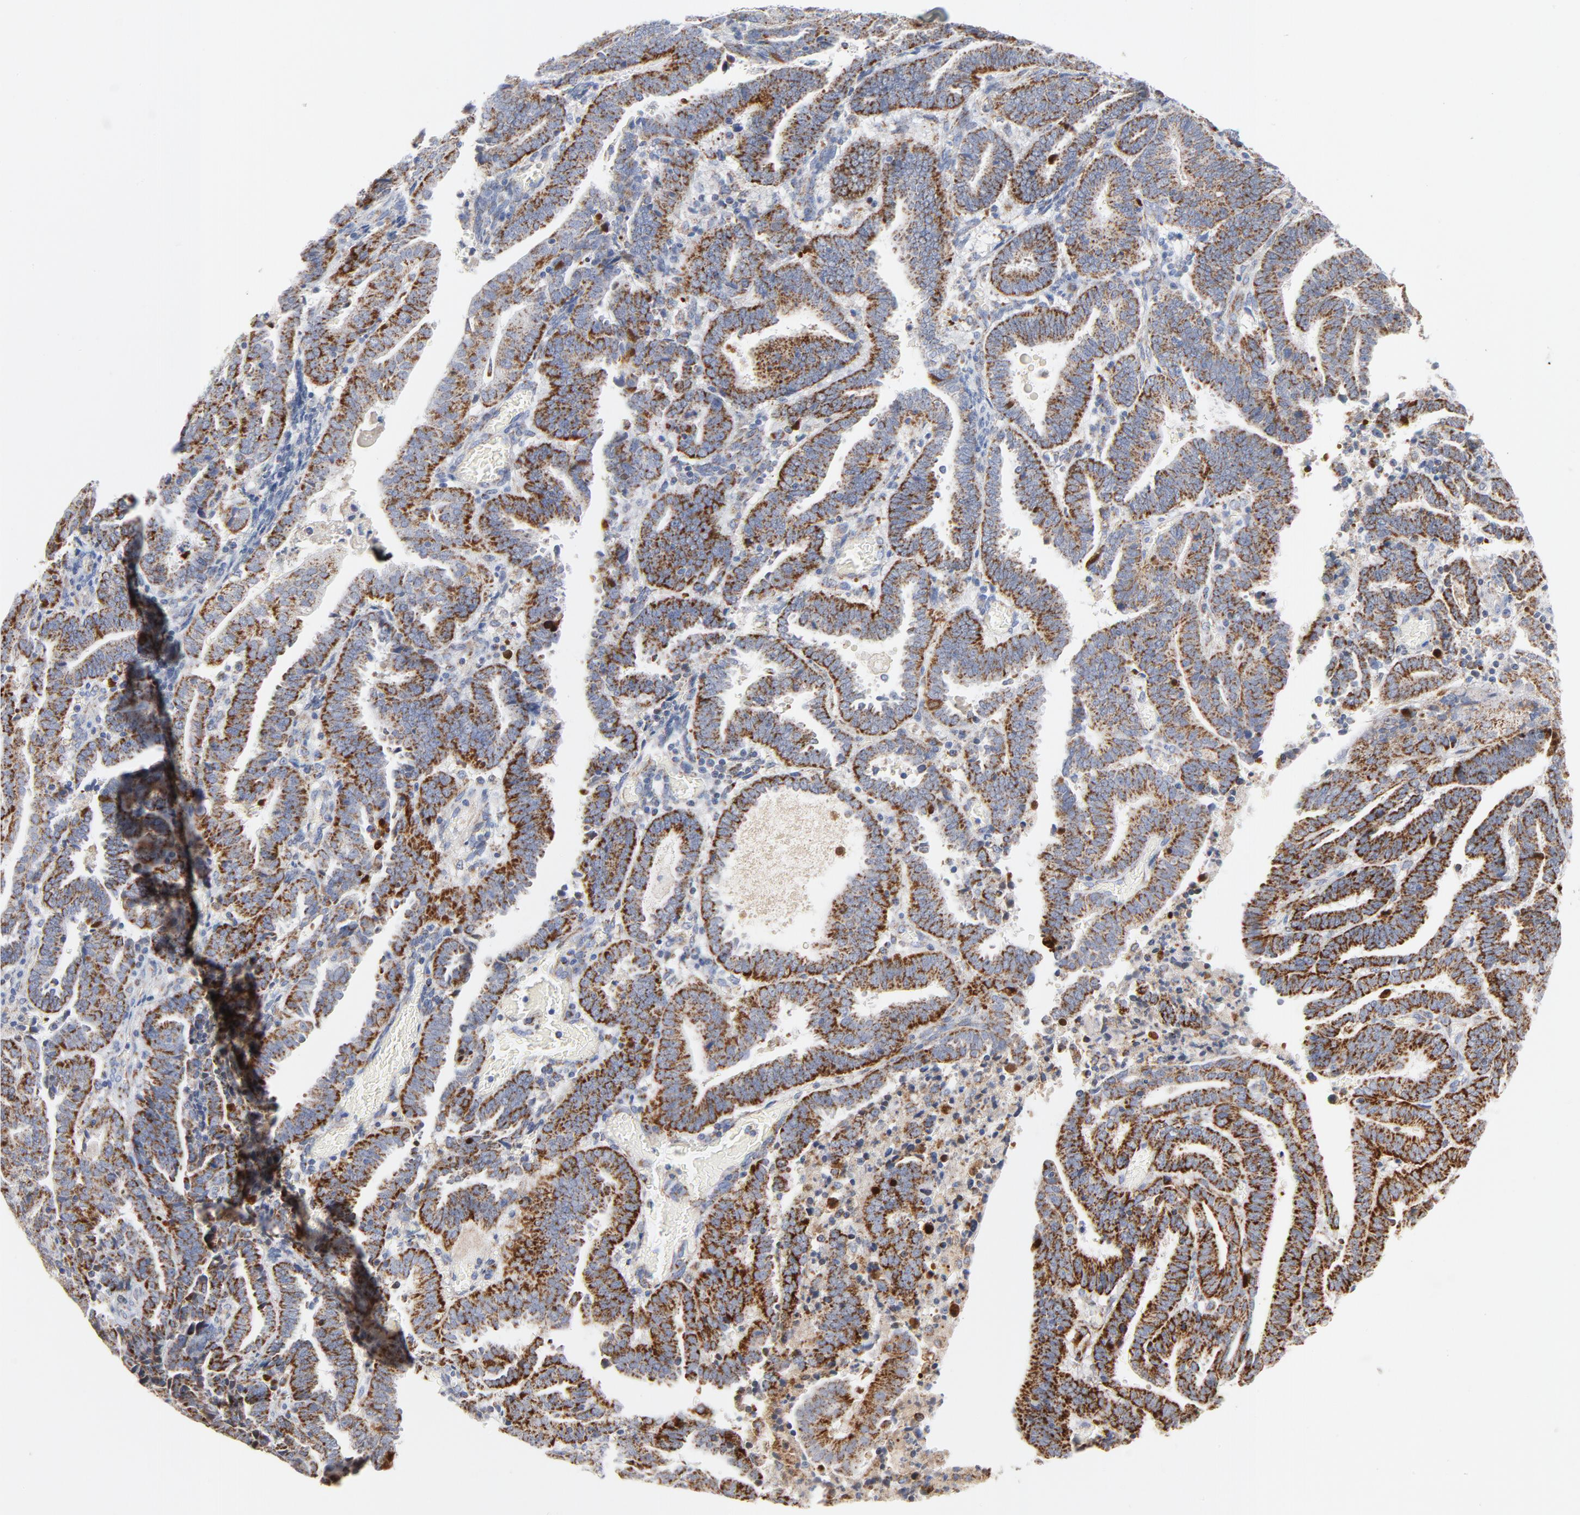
{"staining": {"intensity": "strong", "quantity": ">75%", "location": "cytoplasmic/membranous"}, "tissue": "endometrial cancer", "cell_type": "Tumor cells", "image_type": "cancer", "snomed": [{"axis": "morphology", "description": "Adenocarcinoma, NOS"}, {"axis": "topography", "description": "Uterus"}], "caption": "Immunohistochemical staining of human adenocarcinoma (endometrial) shows high levels of strong cytoplasmic/membranous expression in approximately >75% of tumor cells.", "gene": "DIABLO", "patient": {"sex": "female", "age": 83}}